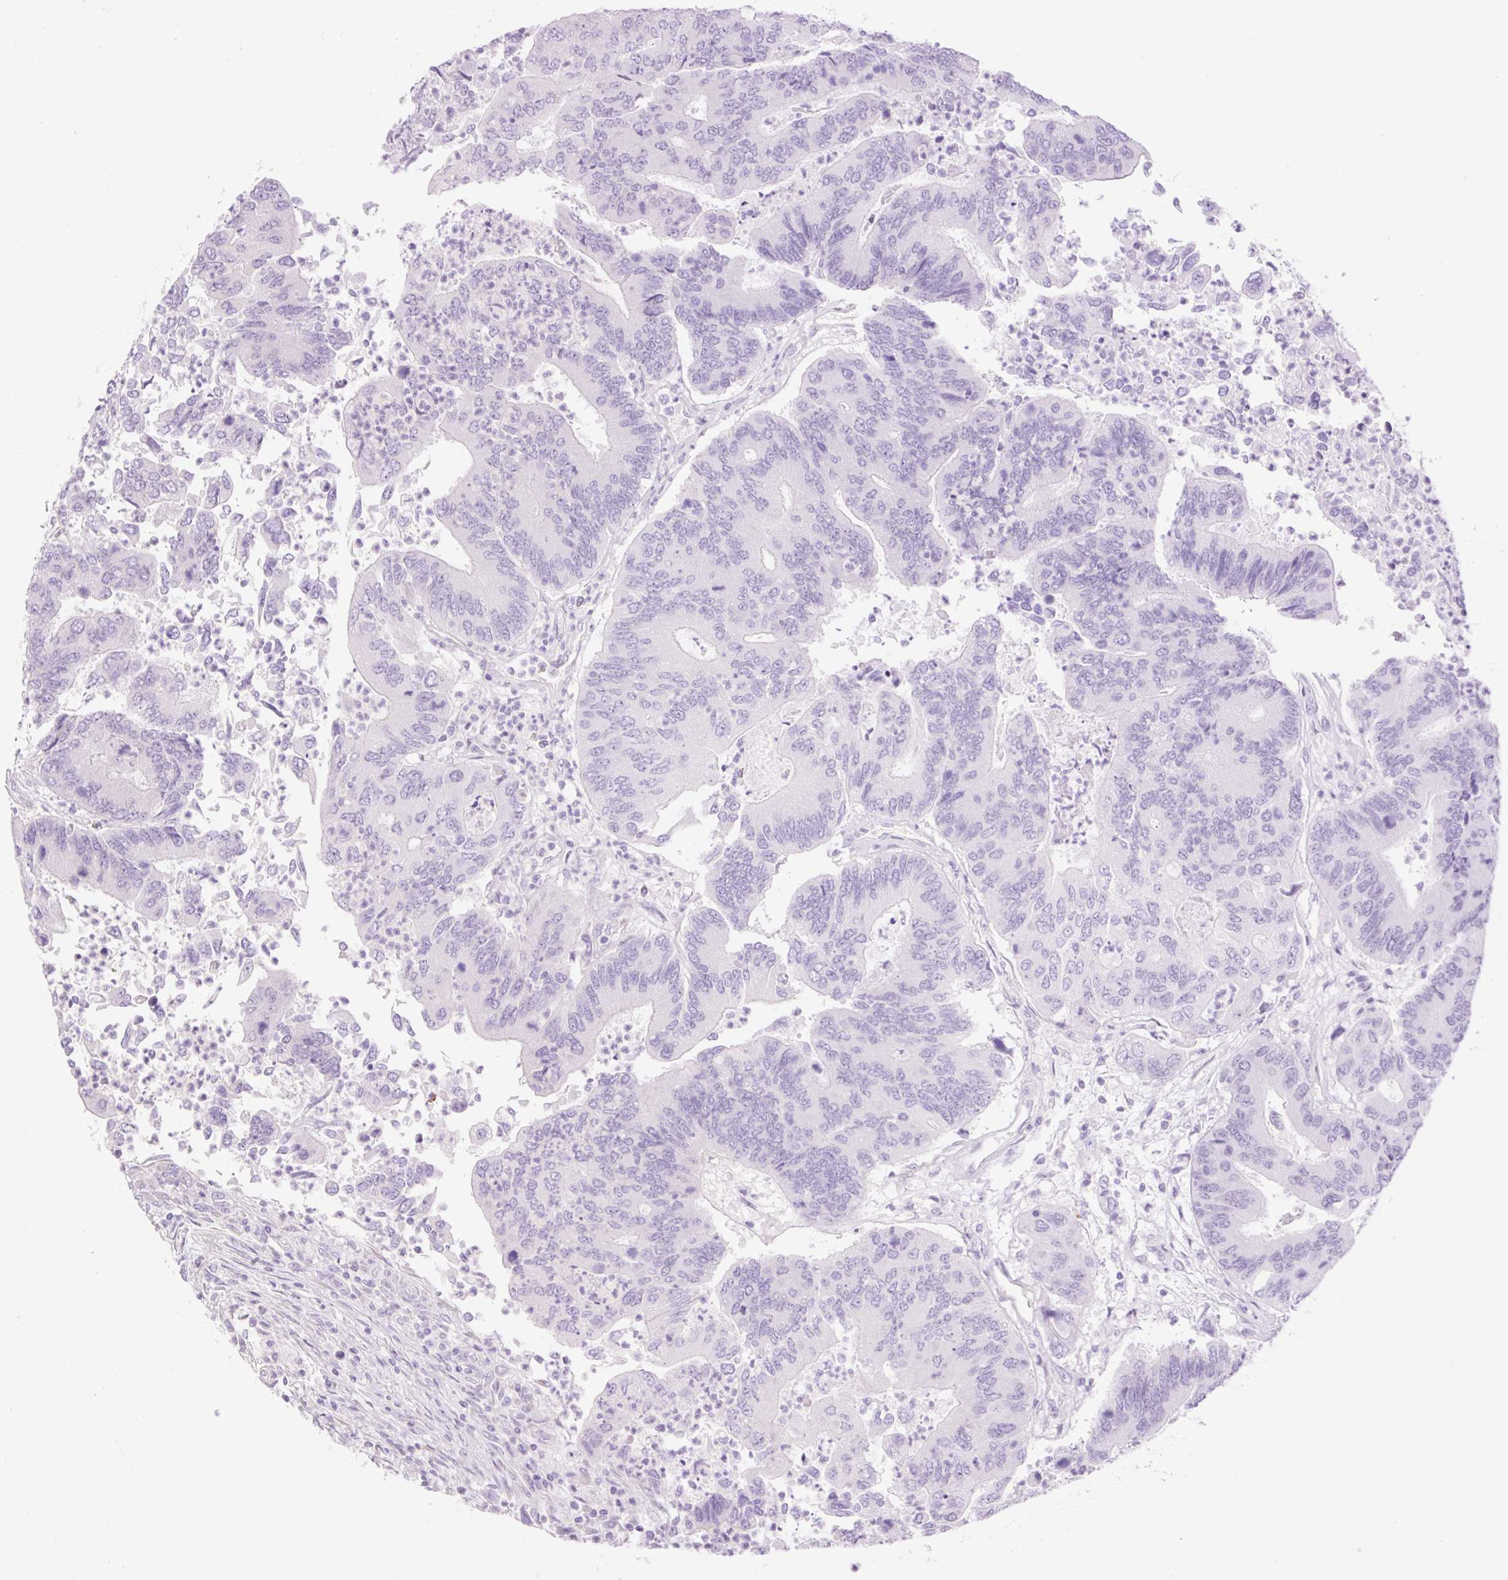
{"staining": {"intensity": "negative", "quantity": "none", "location": "none"}, "tissue": "colorectal cancer", "cell_type": "Tumor cells", "image_type": "cancer", "snomed": [{"axis": "morphology", "description": "Adenocarcinoma, NOS"}, {"axis": "topography", "description": "Colon"}], "caption": "Tumor cells show no significant protein expression in colorectal cancer.", "gene": "GRID2", "patient": {"sex": "female", "age": 67}}